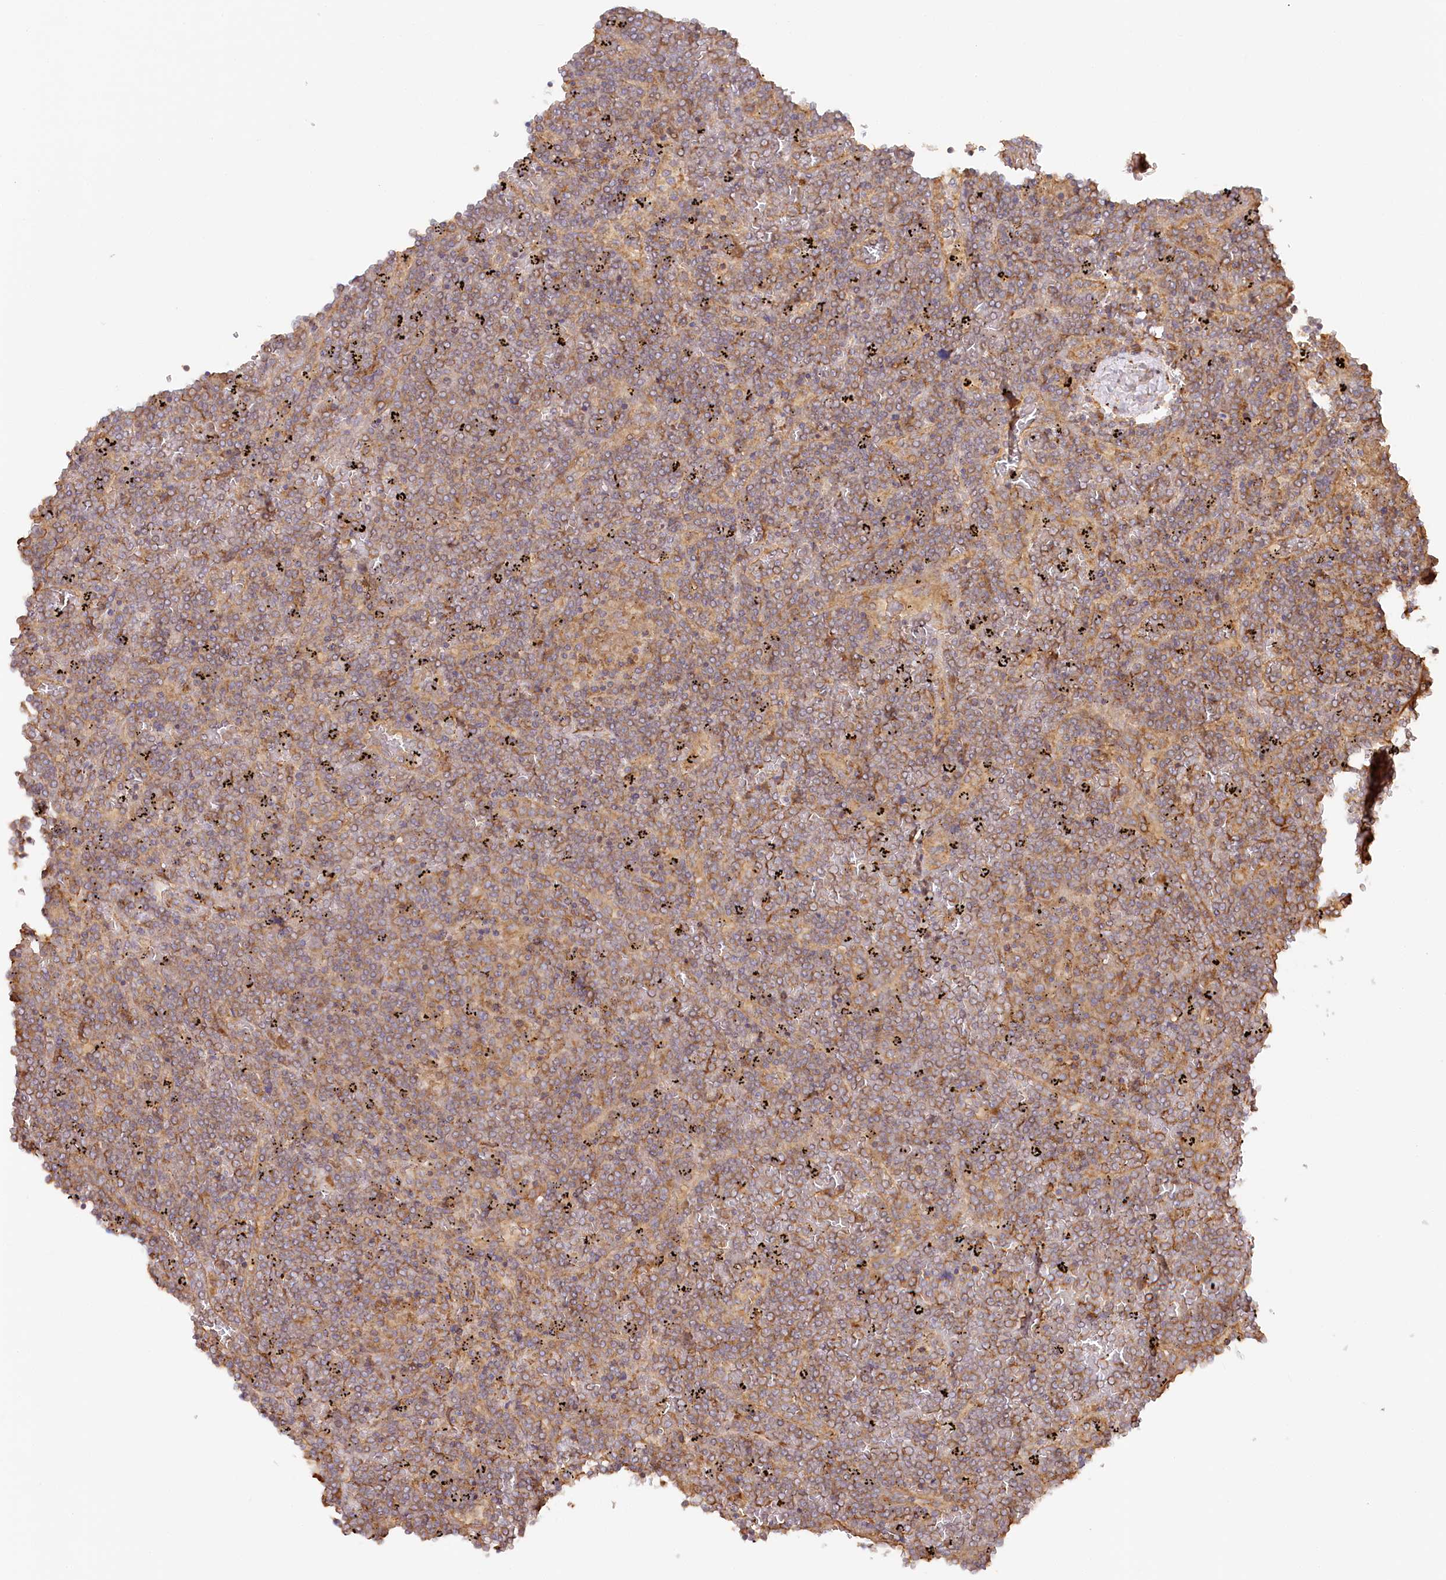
{"staining": {"intensity": "moderate", "quantity": "25%-75%", "location": "cytoplasmic/membranous"}, "tissue": "lymphoma", "cell_type": "Tumor cells", "image_type": "cancer", "snomed": [{"axis": "morphology", "description": "Malignant lymphoma, non-Hodgkin's type, Low grade"}, {"axis": "topography", "description": "Spleen"}], "caption": "Immunohistochemistry image of neoplastic tissue: malignant lymphoma, non-Hodgkin's type (low-grade) stained using immunohistochemistry (IHC) exhibits medium levels of moderate protein expression localized specifically in the cytoplasmic/membranous of tumor cells, appearing as a cytoplasmic/membranous brown color.", "gene": "ACAP2", "patient": {"sex": "female", "age": 19}}